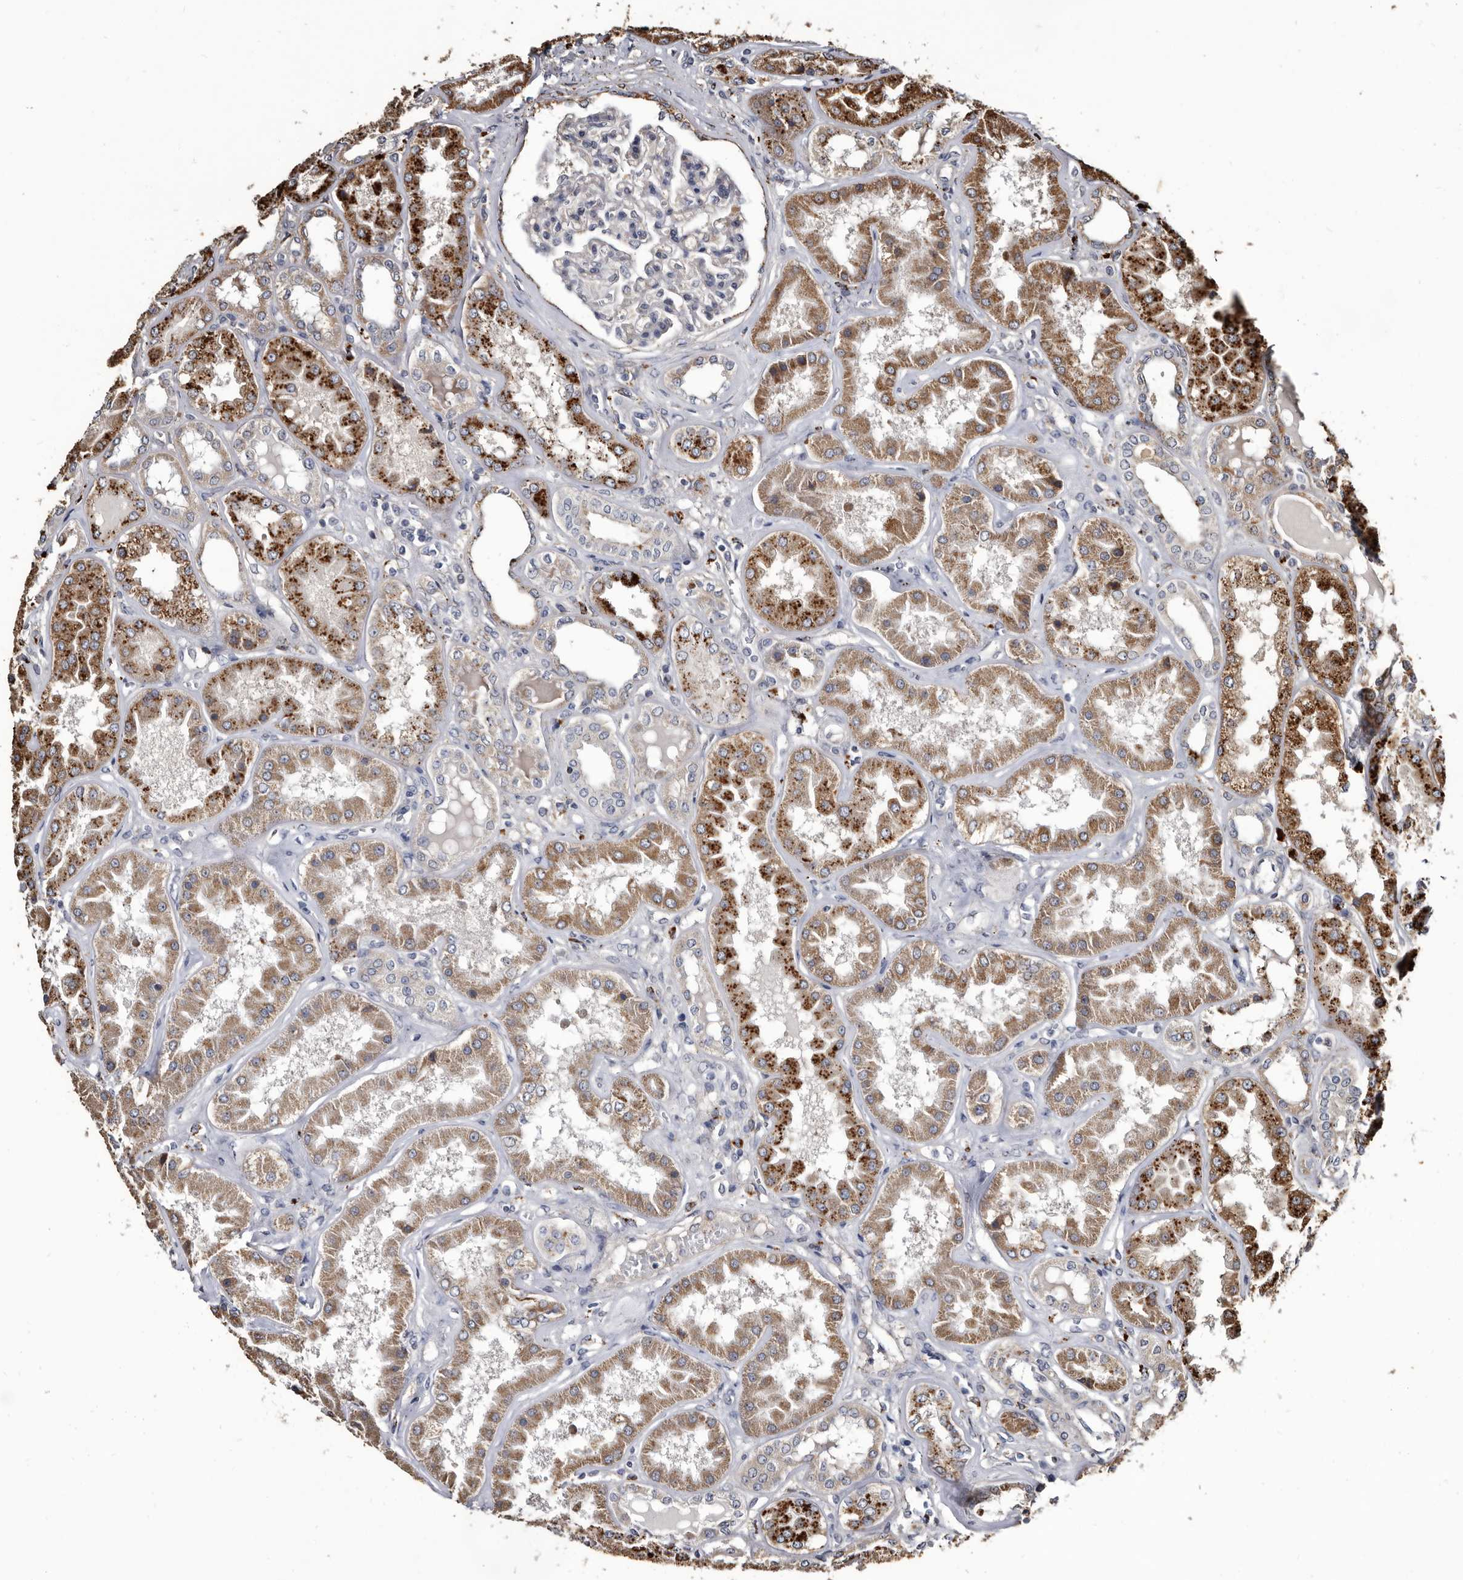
{"staining": {"intensity": "negative", "quantity": "none", "location": "none"}, "tissue": "kidney", "cell_type": "Cells in glomeruli", "image_type": "normal", "snomed": [{"axis": "morphology", "description": "Normal tissue, NOS"}, {"axis": "topography", "description": "Kidney"}], "caption": "Protein analysis of unremarkable kidney shows no significant positivity in cells in glomeruli. The staining is performed using DAB (3,3'-diaminobenzidine) brown chromogen with nuclei counter-stained in using hematoxylin.", "gene": "CTSA", "patient": {"sex": "female", "age": 56}}